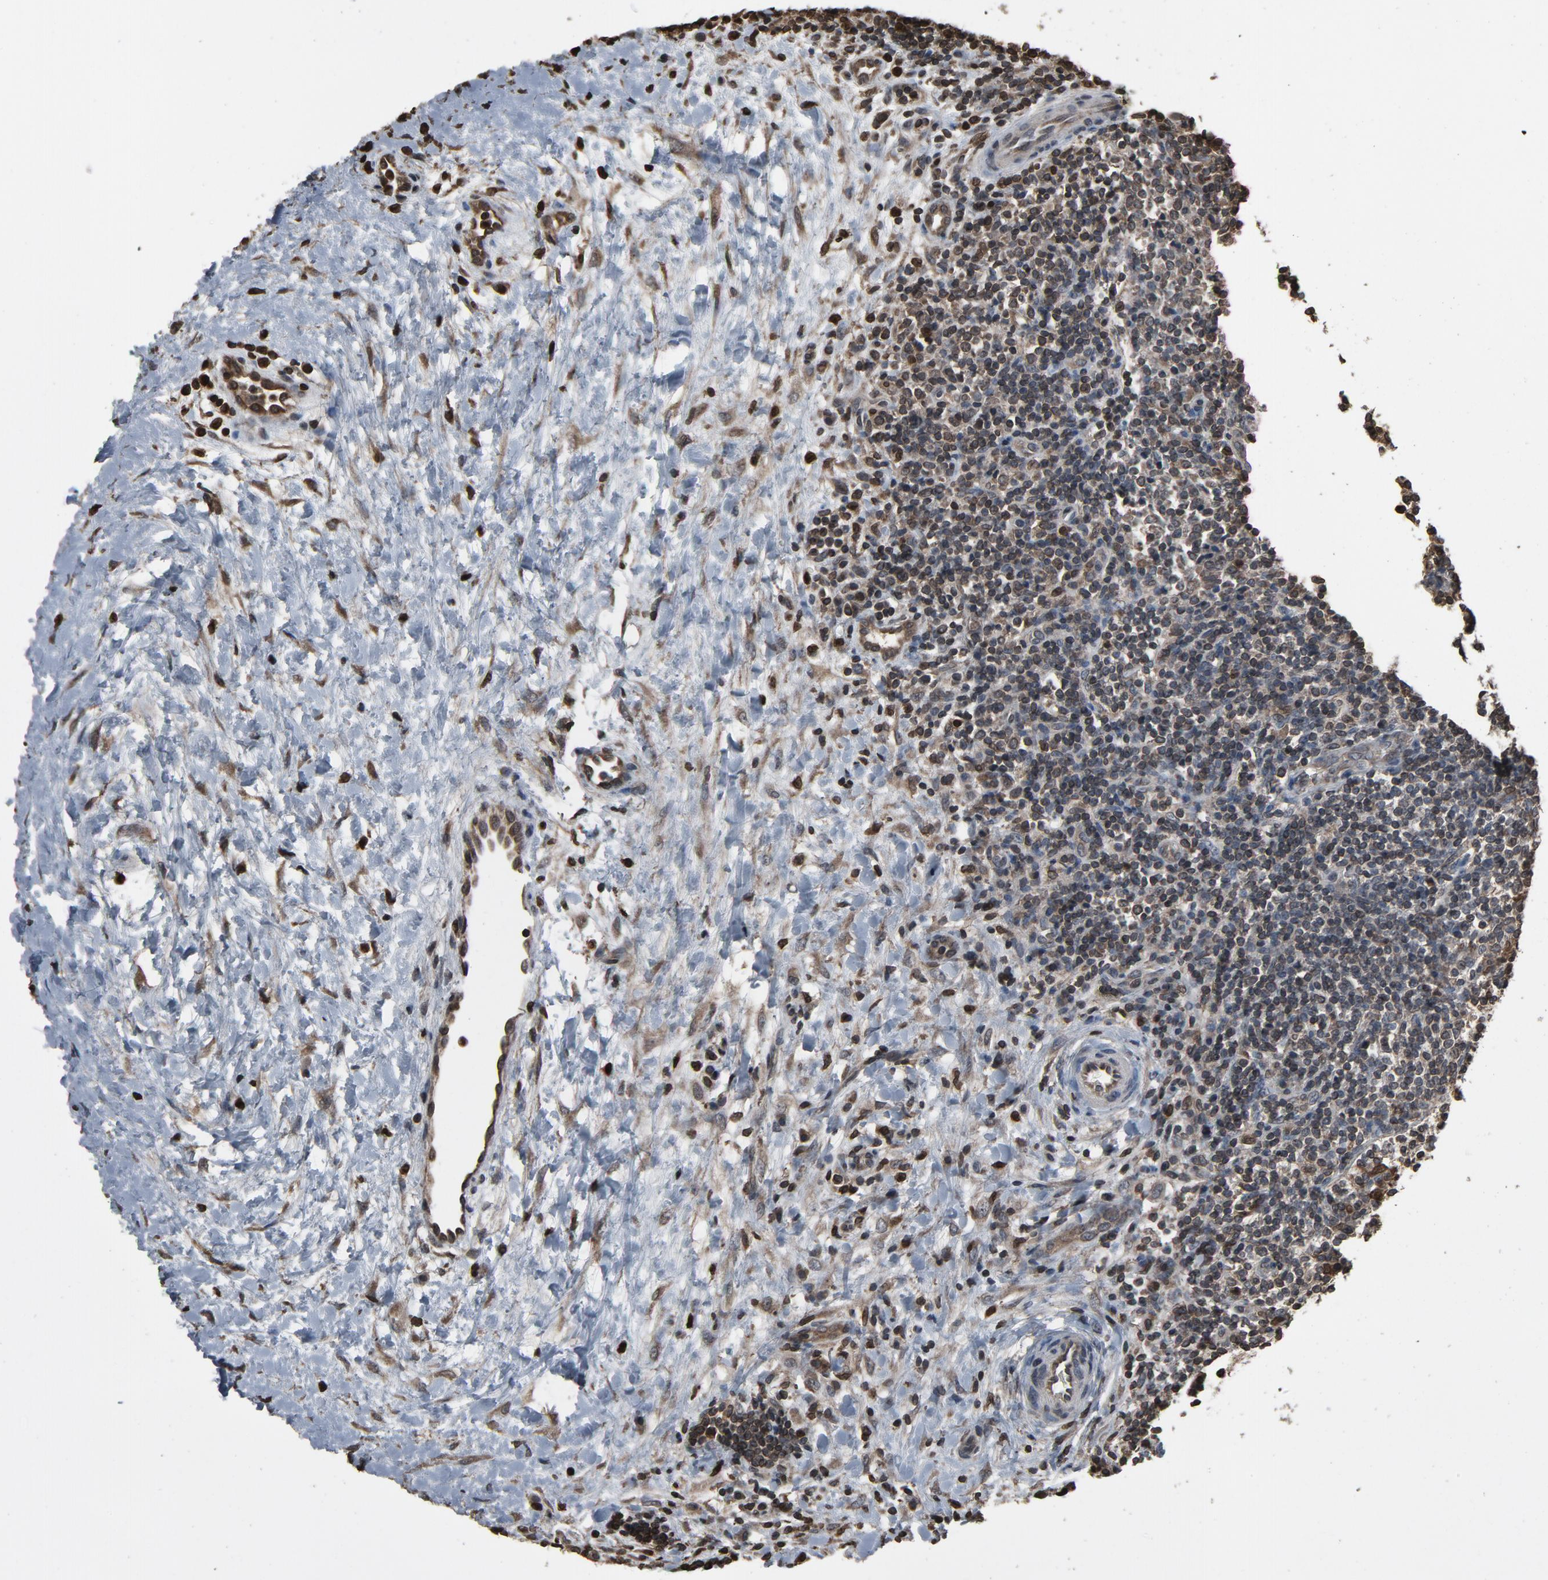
{"staining": {"intensity": "negative", "quantity": "none", "location": "none"}, "tissue": "lymphoma", "cell_type": "Tumor cells", "image_type": "cancer", "snomed": [{"axis": "morphology", "description": "Malignant lymphoma, non-Hodgkin's type, Low grade"}, {"axis": "topography", "description": "Lymph node"}], "caption": "This is a histopathology image of IHC staining of malignant lymphoma, non-Hodgkin's type (low-grade), which shows no positivity in tumor cells.", "gene": "UBE2D1", "patient": {"sex": "female", "age": 76}}